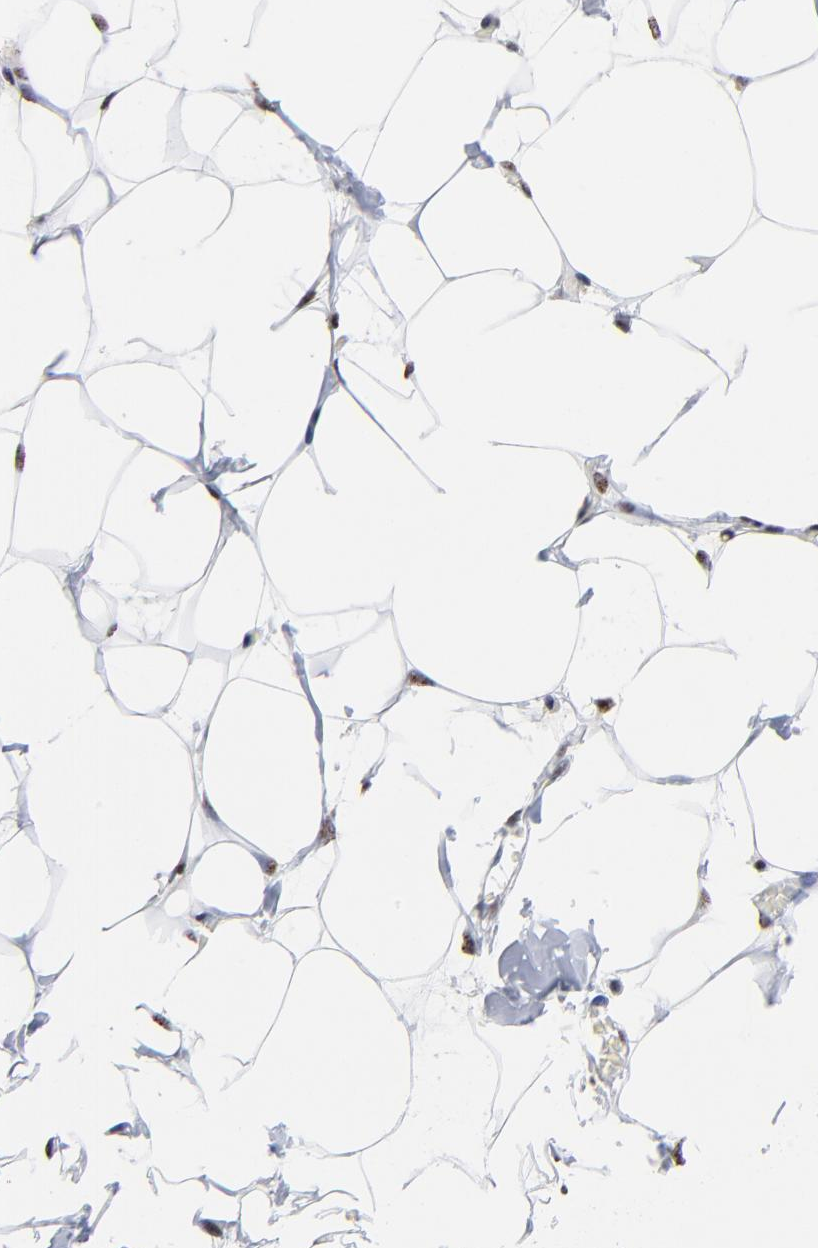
{"staining": {"intensity": "moderate", "quantity": ">75%", "location": "nuclear"}, "tissue": "breast", "cell_type": "Adipocytes", "image_type": "normal", "snomed": [{"axis": "morphology", "description": "Normal tissue, NOS"}, {"axis": "topography", "description": "Breast"}, {"axis": "topography", "description": "Adipose tissue"}], "caption": "Immunohistochemistry (IHC) of unremarkable breast reveals medium levels of moderate nuclear positivity in about >75% of adipocytes.", "gene": "MBD4", "patient": {"sex": "female", "age": 25}}